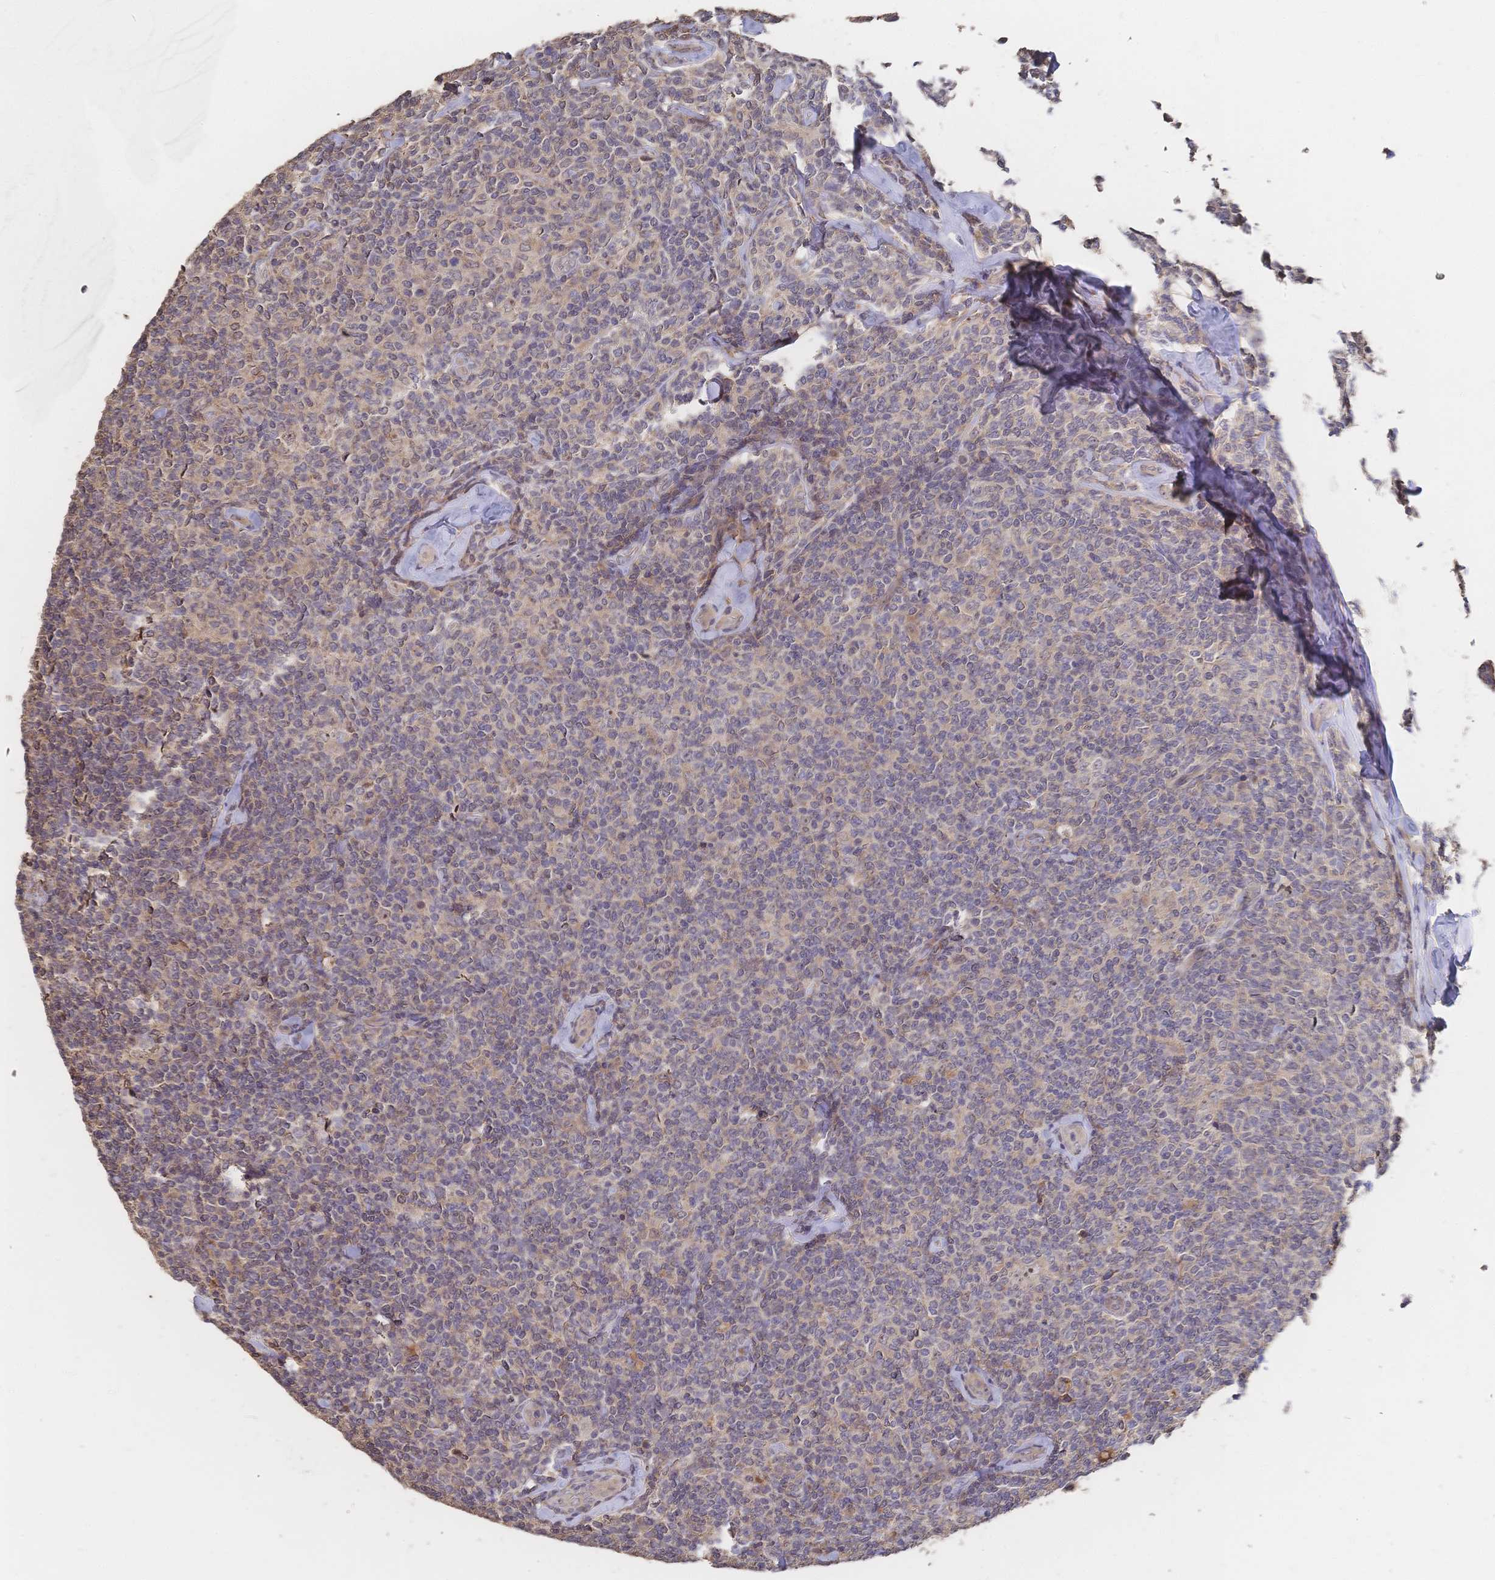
{"staining": {"intensity": "negative", "quantity": "none", "location": "none"}, "tissue": "lymphoma", "cell_type": "Tumor cells", "image_type": "cancer", "snomed": [{"axis": "morphology", "description": "Malignant lymphoma, non-Hodgkin's type, Low grade"}, {"axis": "topography", "description": "Lymph node"}], "caption": "The immunohistochemistry (IHC) image has no significant expression in tumor cells of lymphoma tissue.", "gene": "DNAJA4", "patient": {"sex": "female", "age": 56}}